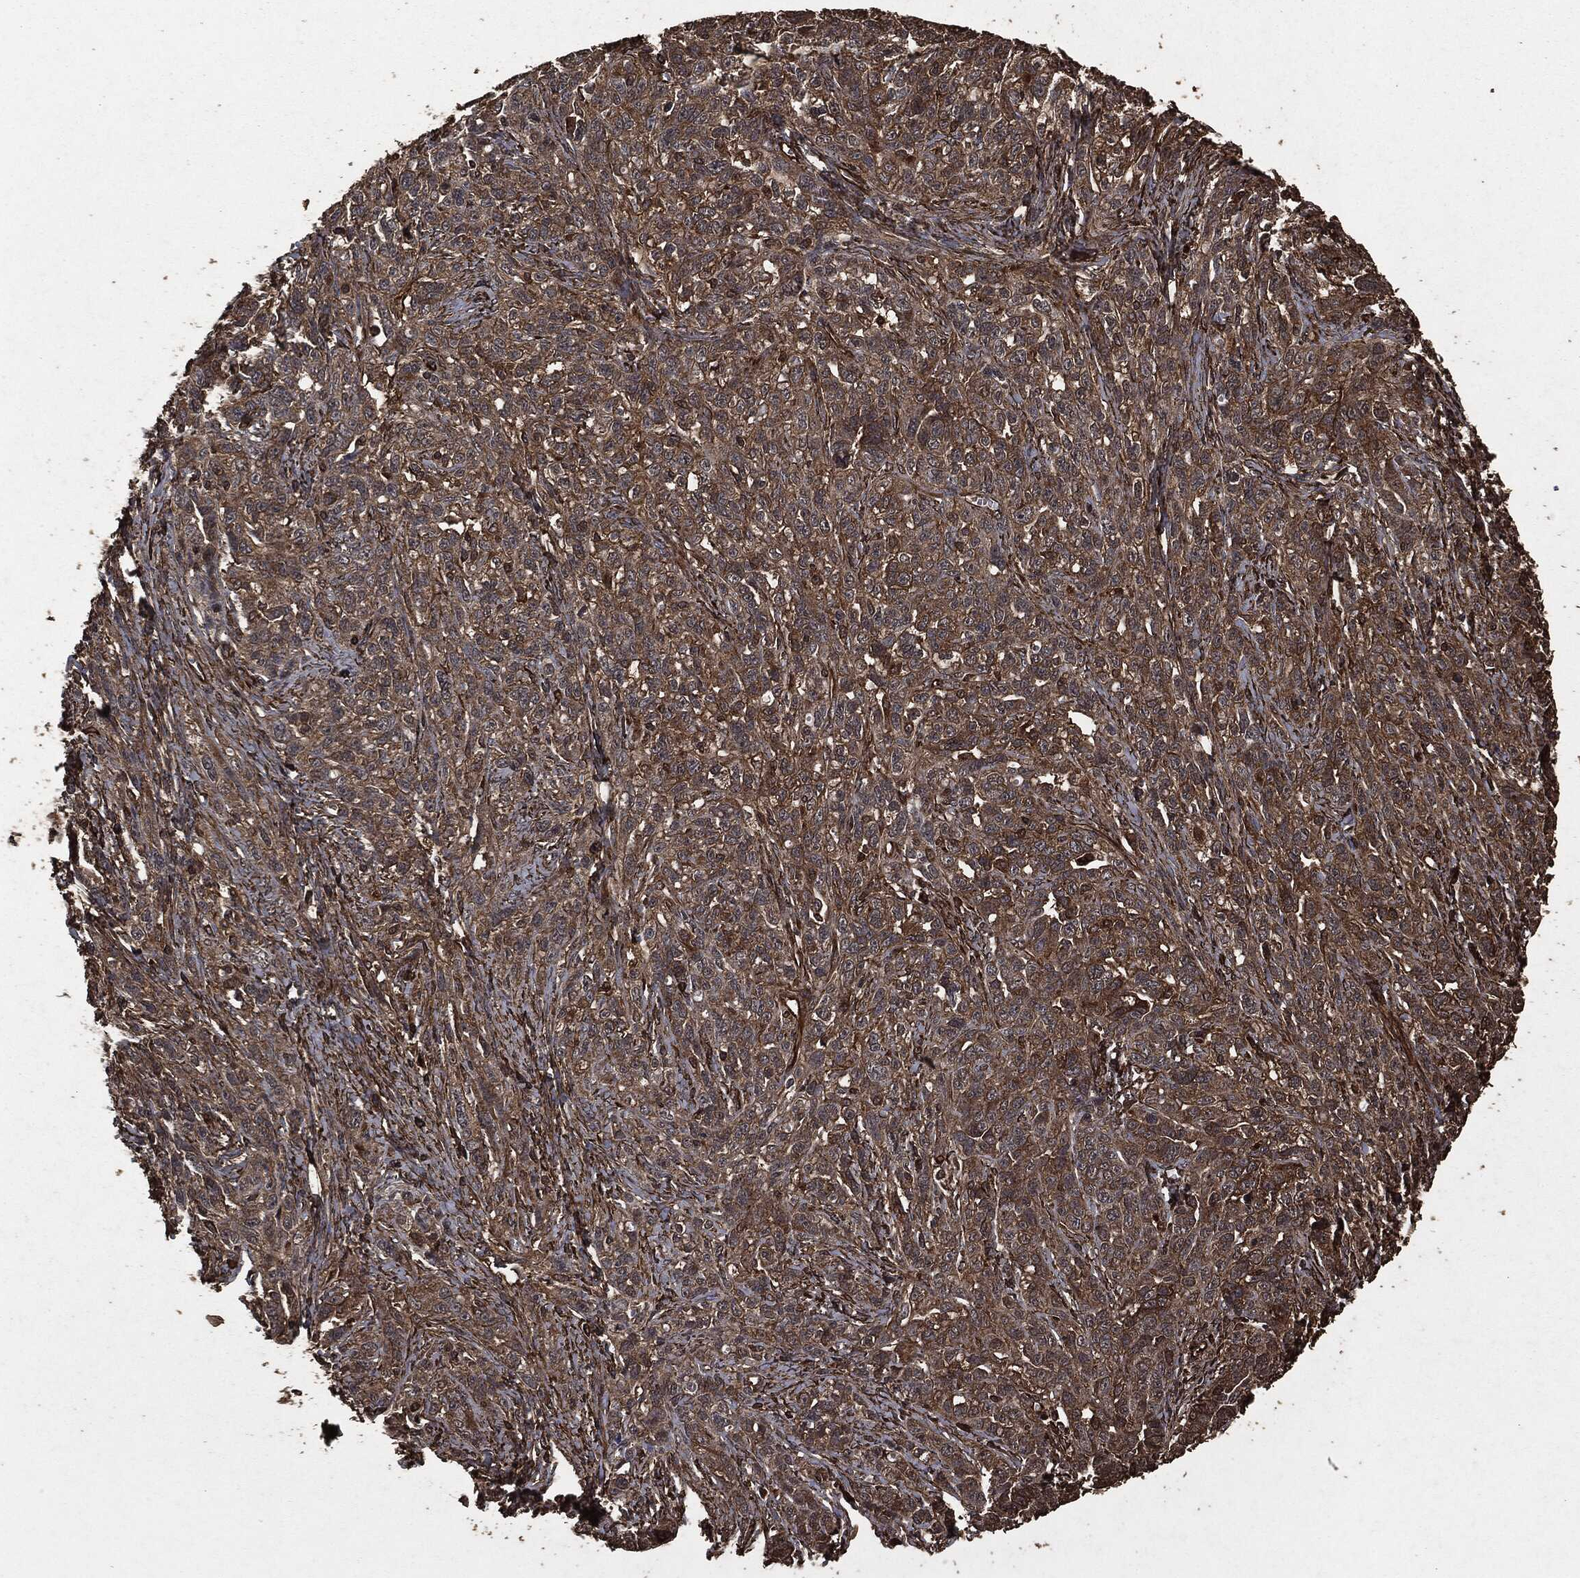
{"staining": {"intensity": "moderate", "quantity": "25%-75%", "location": "cytoplasmic/membranous"}, "tissue": "ovarian cancer", "cell_type": "Tumor cells", "image_type": "cancer", "snomed": [{"axis": "morphology", "description": "Cystadenocarcinoma, serous, NOS"}, {"axis": "topography", "description": "Ovary"}], "caption": "Protein staining by immunohistochemistry (IHC) shows moderate cytoplasmic/membranous staining in about 25%-75% of tumor cells in ovarian cancer (serous cystadenocarcinoma).", "gene": "HRAS", "patient": {"sex": "female", "age": 71}}